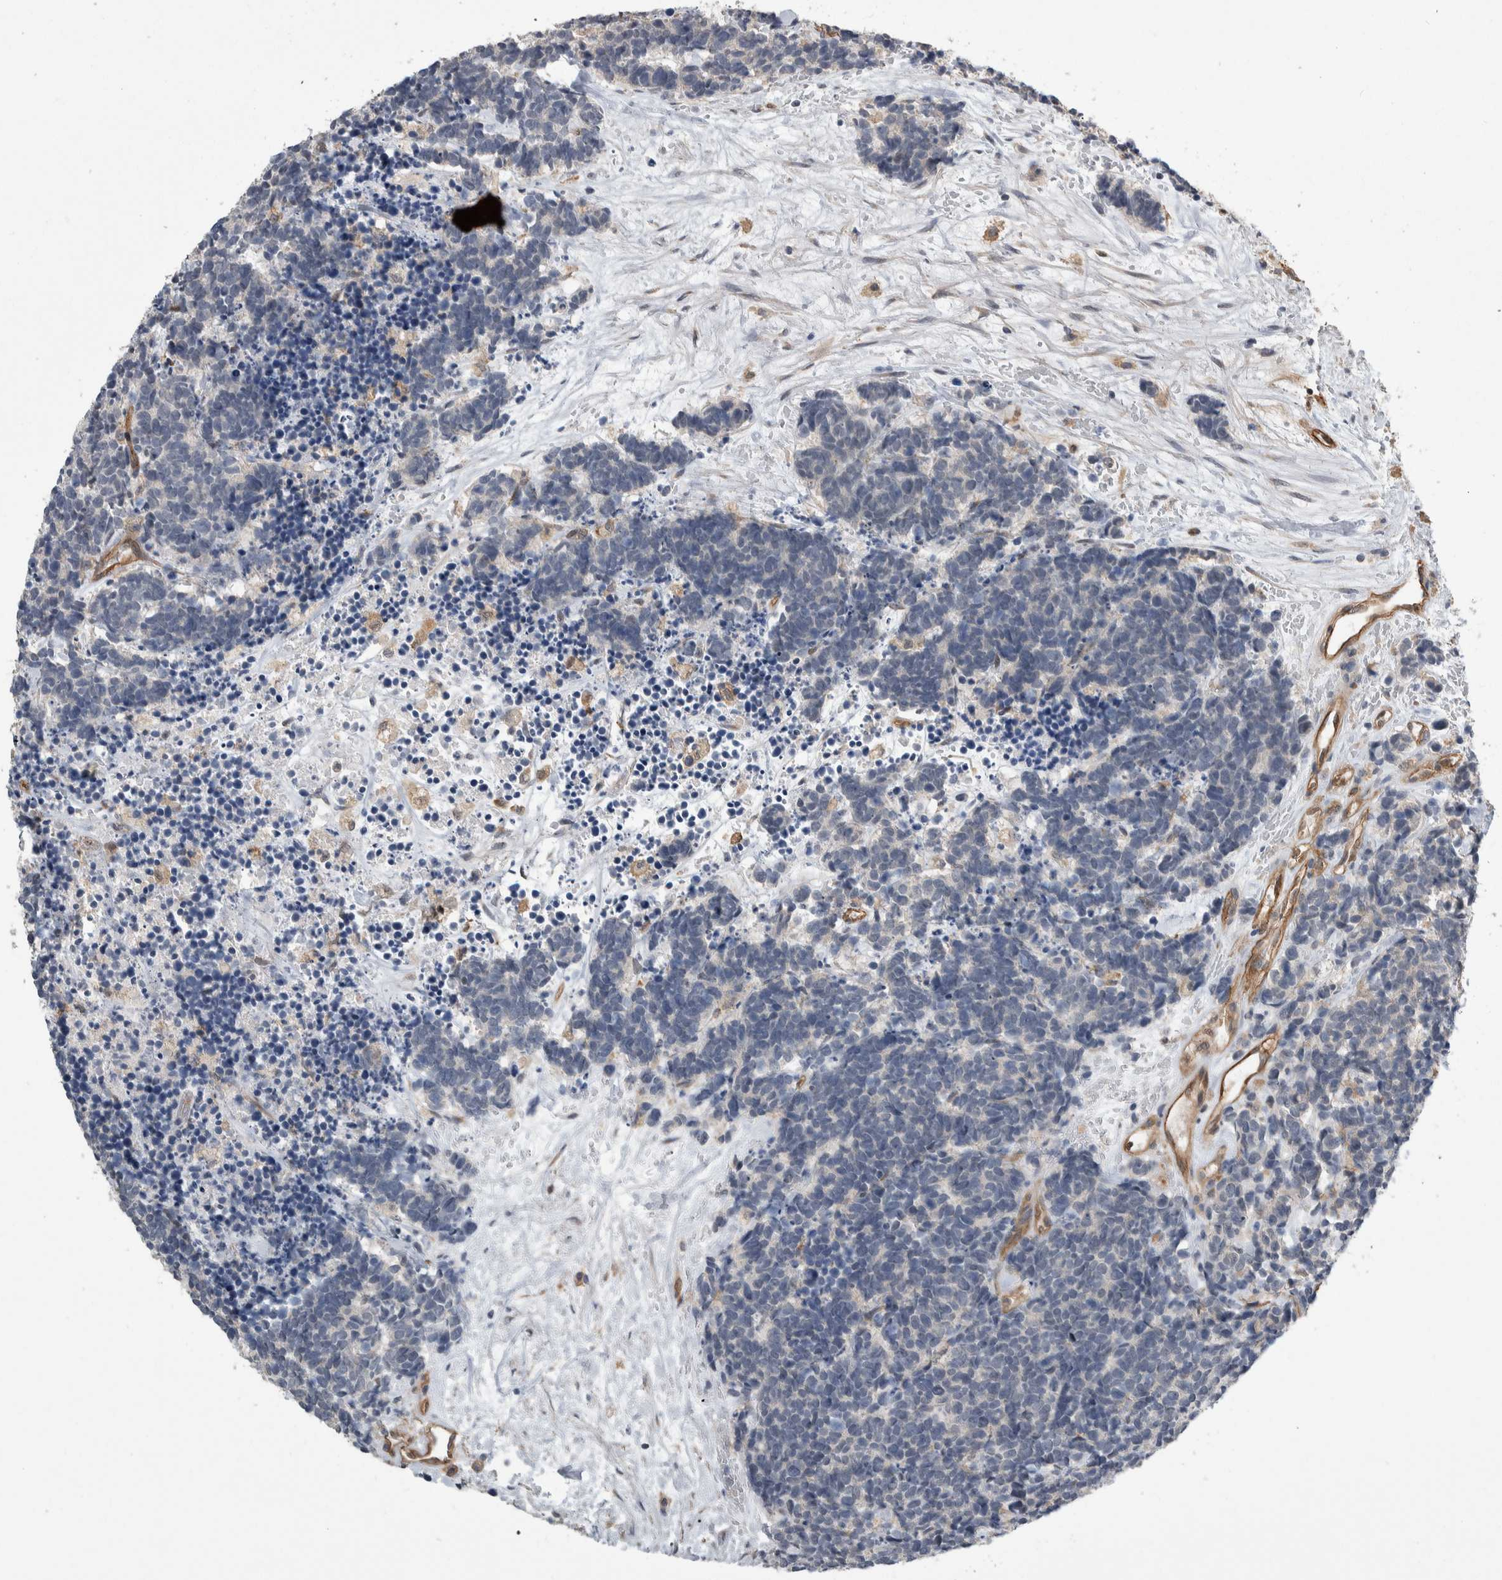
{"staining": {"intensity": "negative", "quantity": "none", "location": "none"}, "tissue": "carcinoid", "cell_type": "Tumor cells", "image_type": "cancer", "snomed": [{"axis": "morphology", "description": "Carcinoma, NOS"}, {"axis": "morphology", "description": "Carcinoid, malignant, NOS"}, {"axis": "topography", "description": "Urinary bladder"}], "caption": "High power microscopy photomicrograph of an immunohistochemistry (IHC) image of malignant carcinoid, revealing no significant expression in tumor cells. The staining is performed using DAB brown chromogen with nuclei counter-stained in using hematoxylin.", "gene": "PRDM4", "patient": {"sex": "male", "age": 57}}